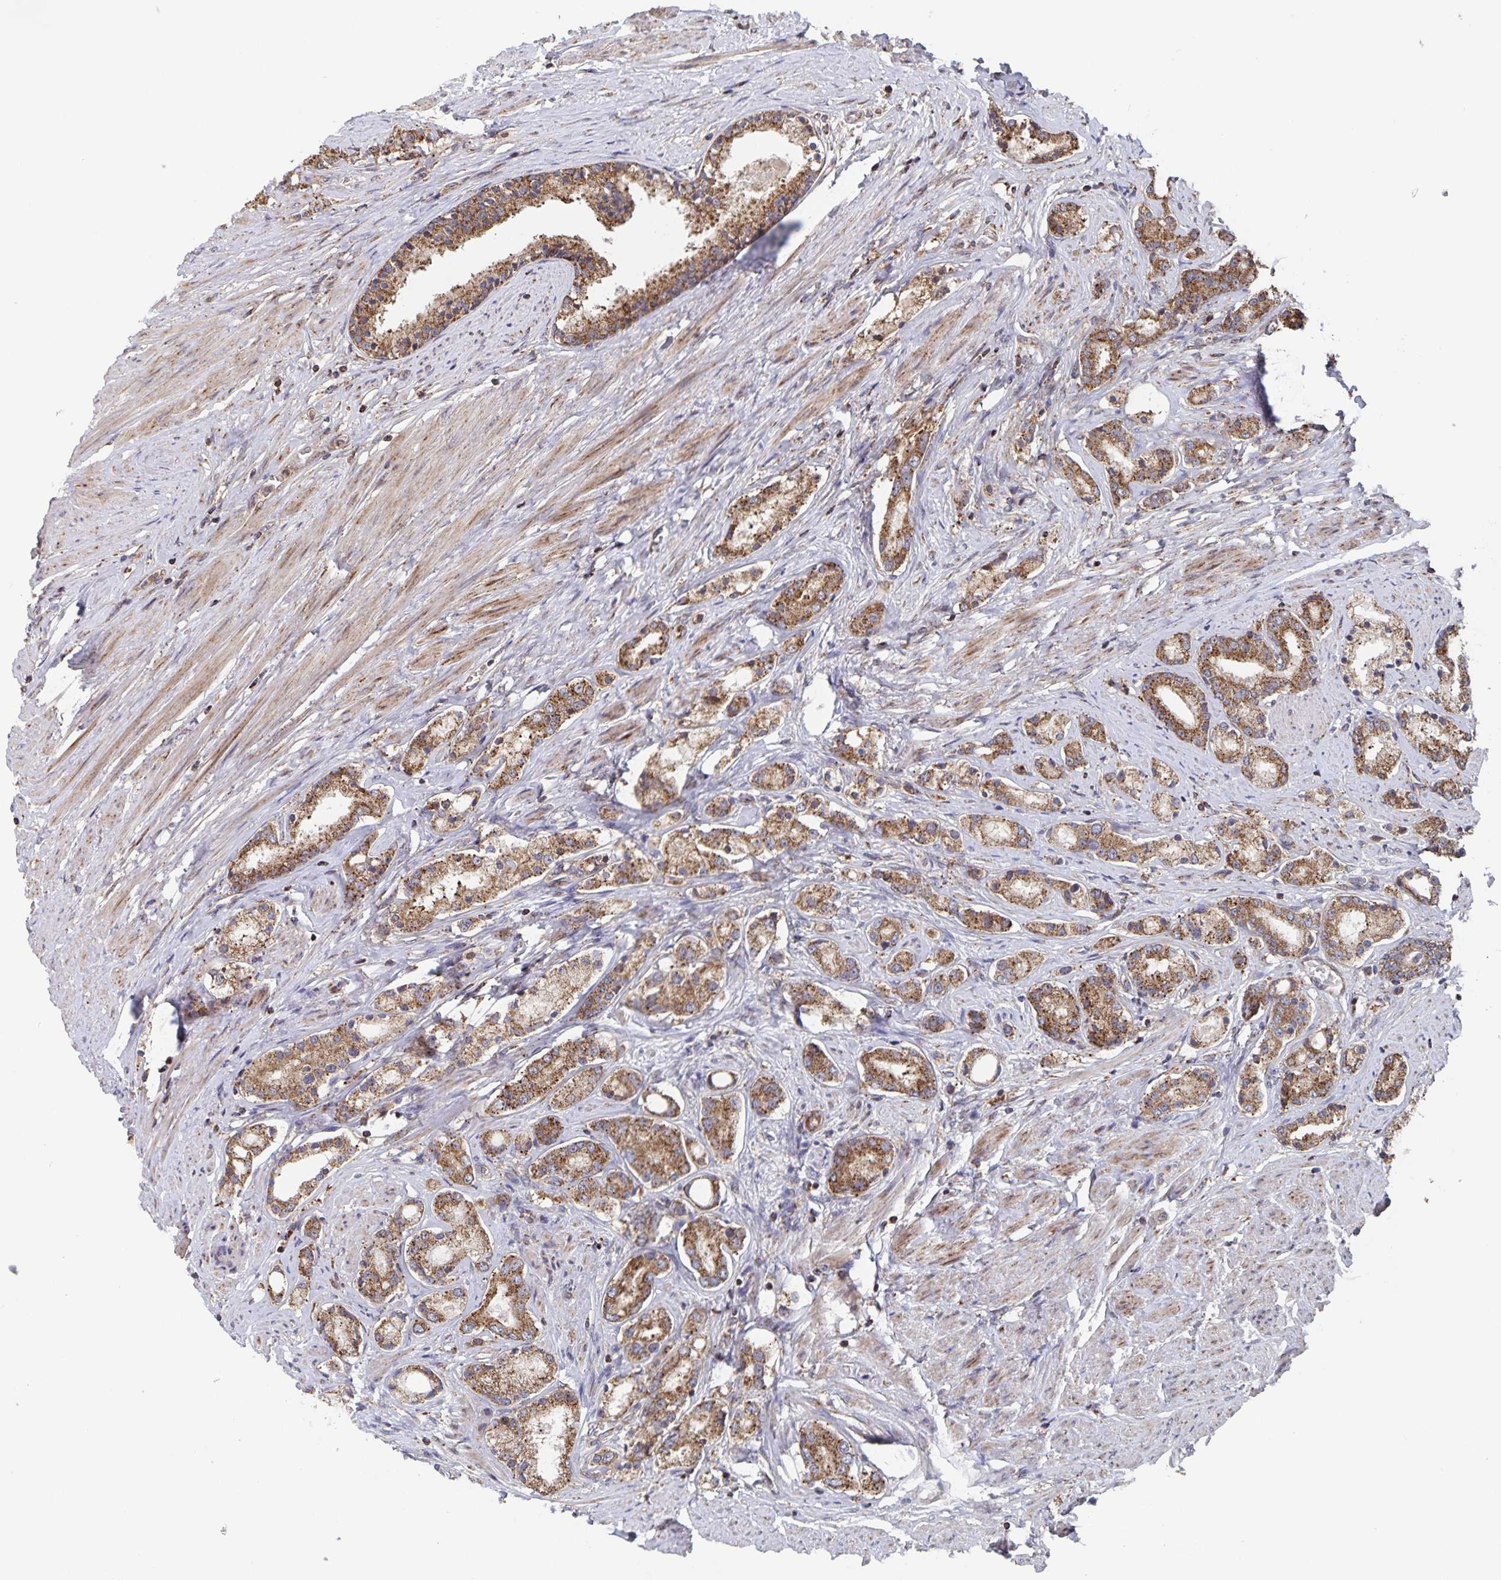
{"staining": {"intensity": "moderate", "quantity": ">75%", "location": "cytoplasmic/membranous"}, "tissue": "prostate cancer", "cell_type": "Tumor cells", "image_type": "cancer", "snomed": [{"axis": "morphology", "description": "Adenocarcinoma, High grade"}, {"axis": "topography", "description": "Prostate"}], "caption": "DAB immunohistochemical staining of human prostate cancer displays moderate cytoplasmic/membranous protein staining in about >75% of tumor cells.", "gene": "ACACA", "patient": {"sex": "male", "age": 63}}